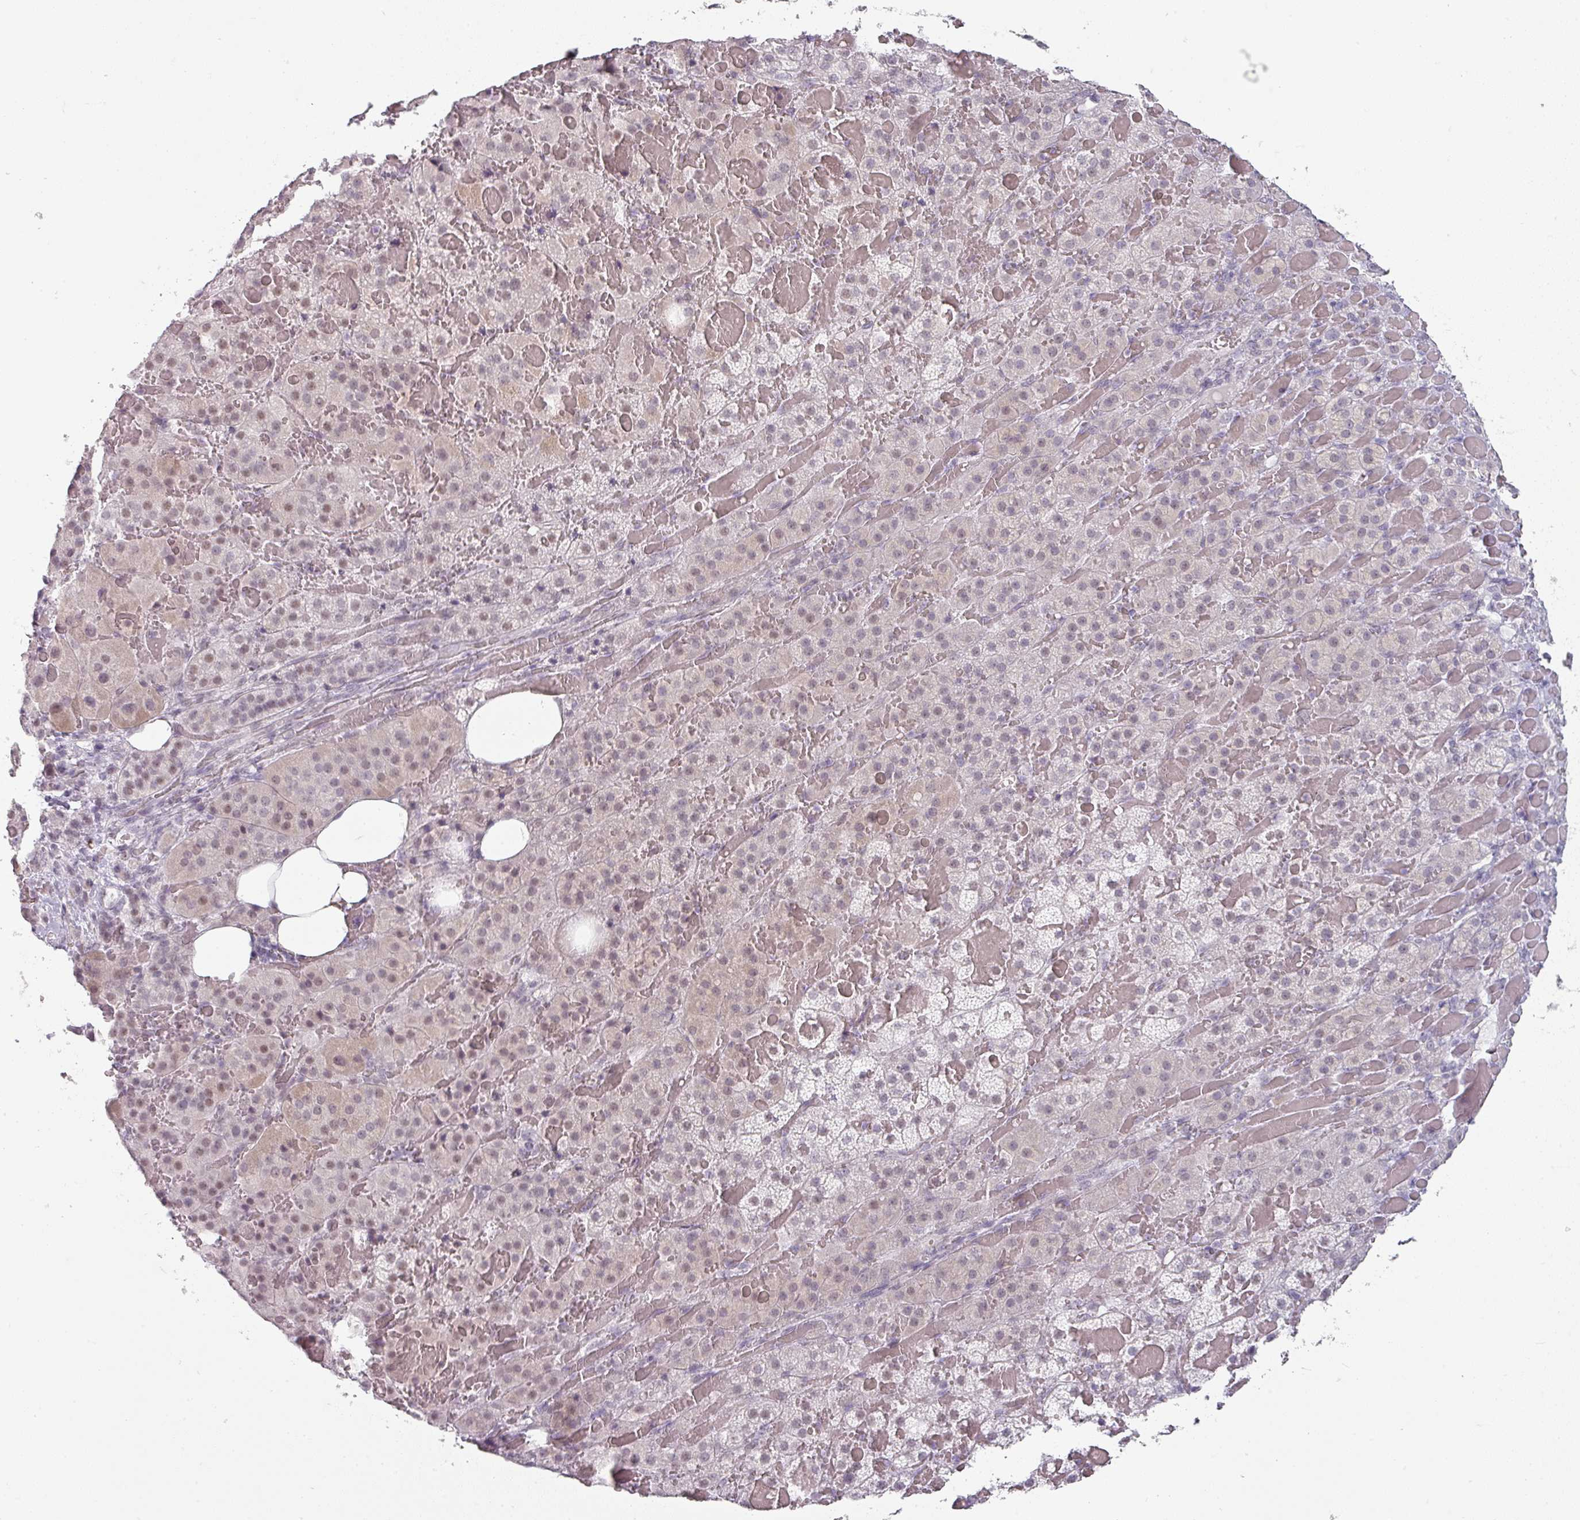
{"staining": {"intensity": "weak", "quantity": "<25%", "location": "nuclear"}, "tissue": "adrenal gland", "cell_type": "Glandular cells", "image_type": "normal", "snomed": [{"axis": "morphology", "description": "Normal tissue, NOS"}, {"axis": "topography", "description": "Adrenal gland"}], "caption": "Photomicrograph shows no protein staining in glandular cells of benign adrenal gland.", "gene": "SPRR1A", "patient": {"sex": "female", "age": 59}}